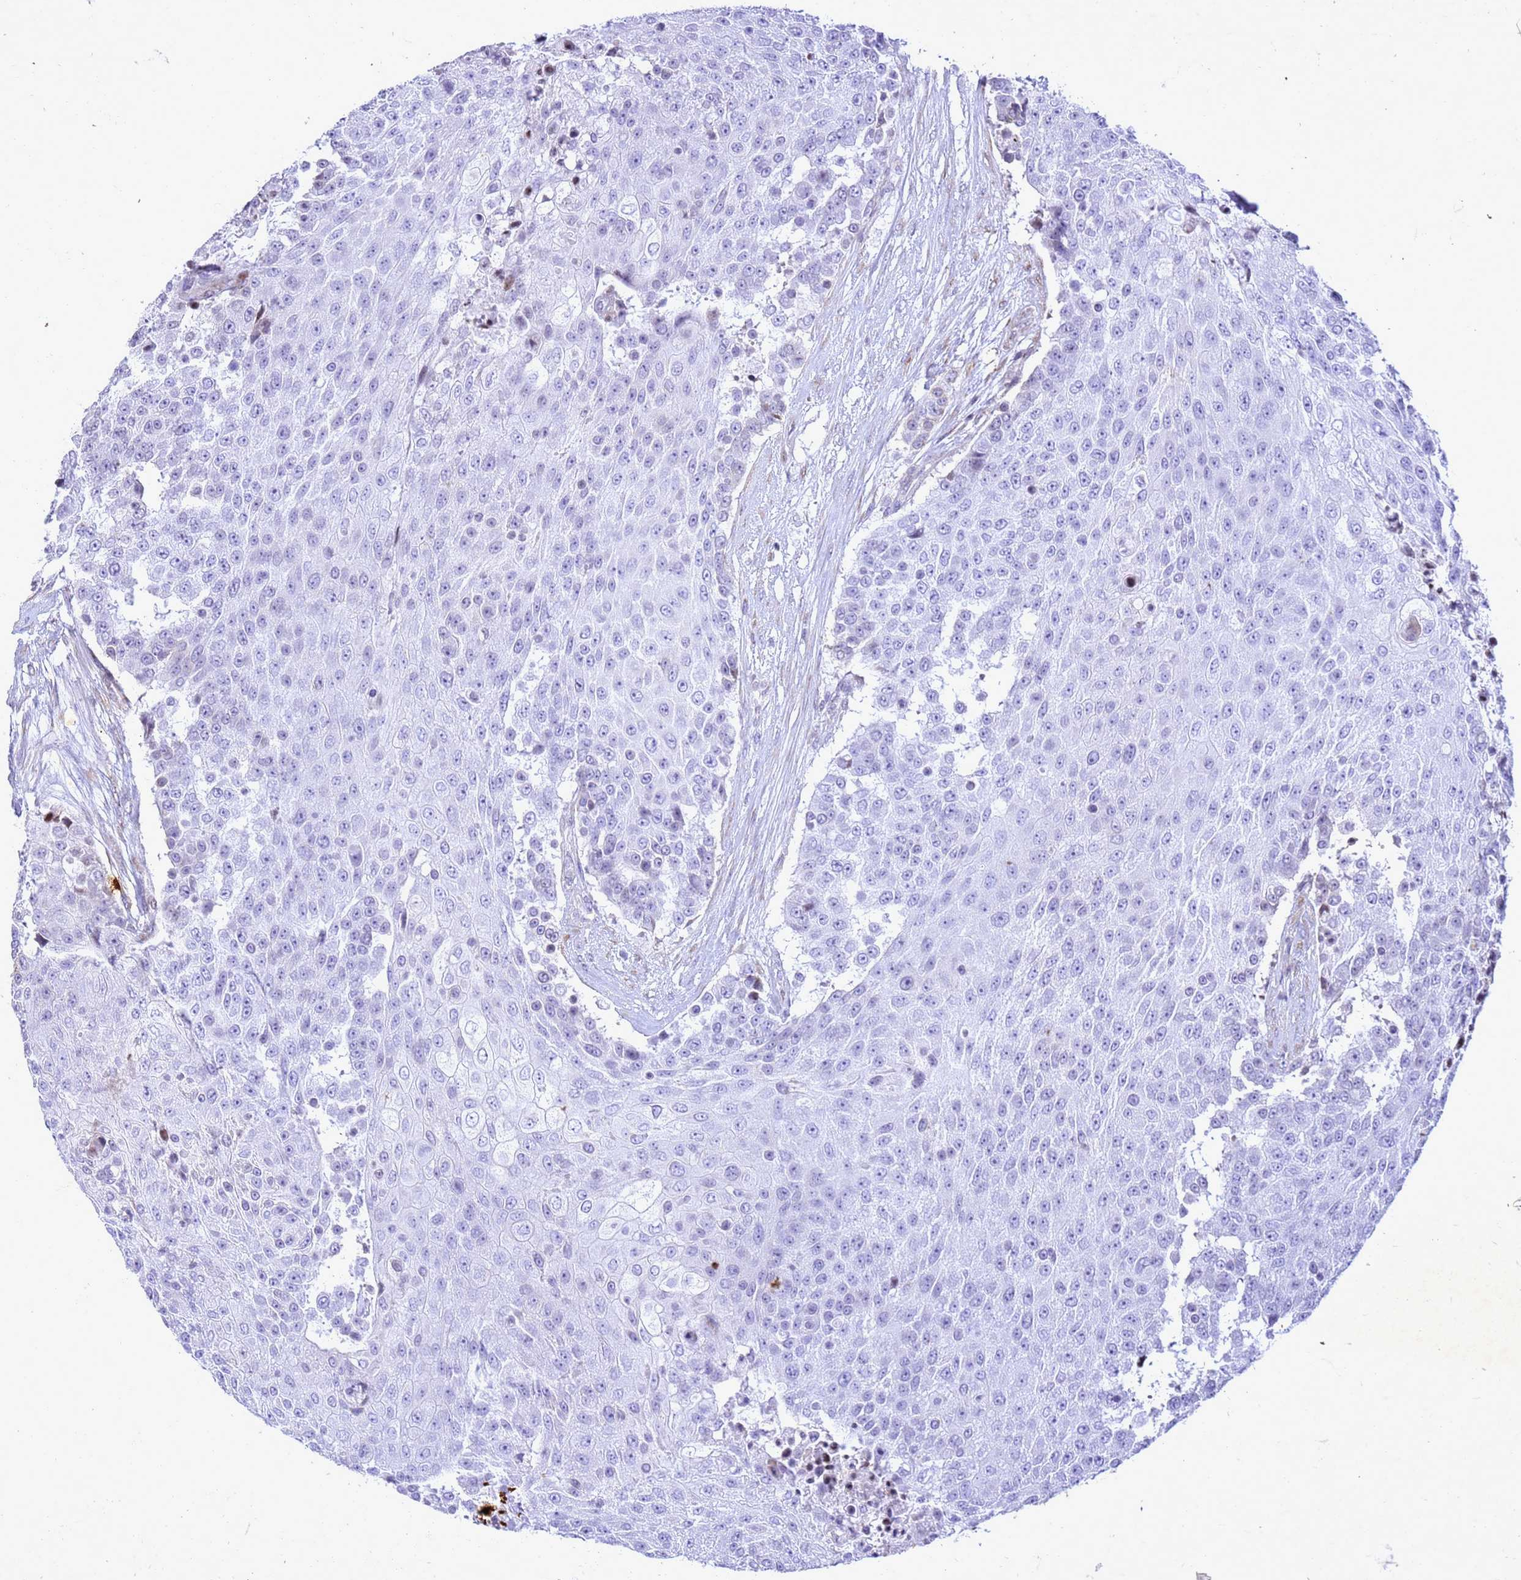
{"staining": {"intensity": "negative", "quantity": "none", "location": "none"}, "tissue": "urothelial cancer", "cell_type": "Tumor cells", "image_type": "cancer", "snomed": [{"axis": "morphology", "description": "Urothelial carcinoma, High grade"}, {"axis": "topography", "description": "Urinary bladder"}], "caption": "A histopathology image of human urothelial cancer is negative for staining in tumor cells.", "gene": "COPS9", "patient": {"sex": "female", "age": 63}}